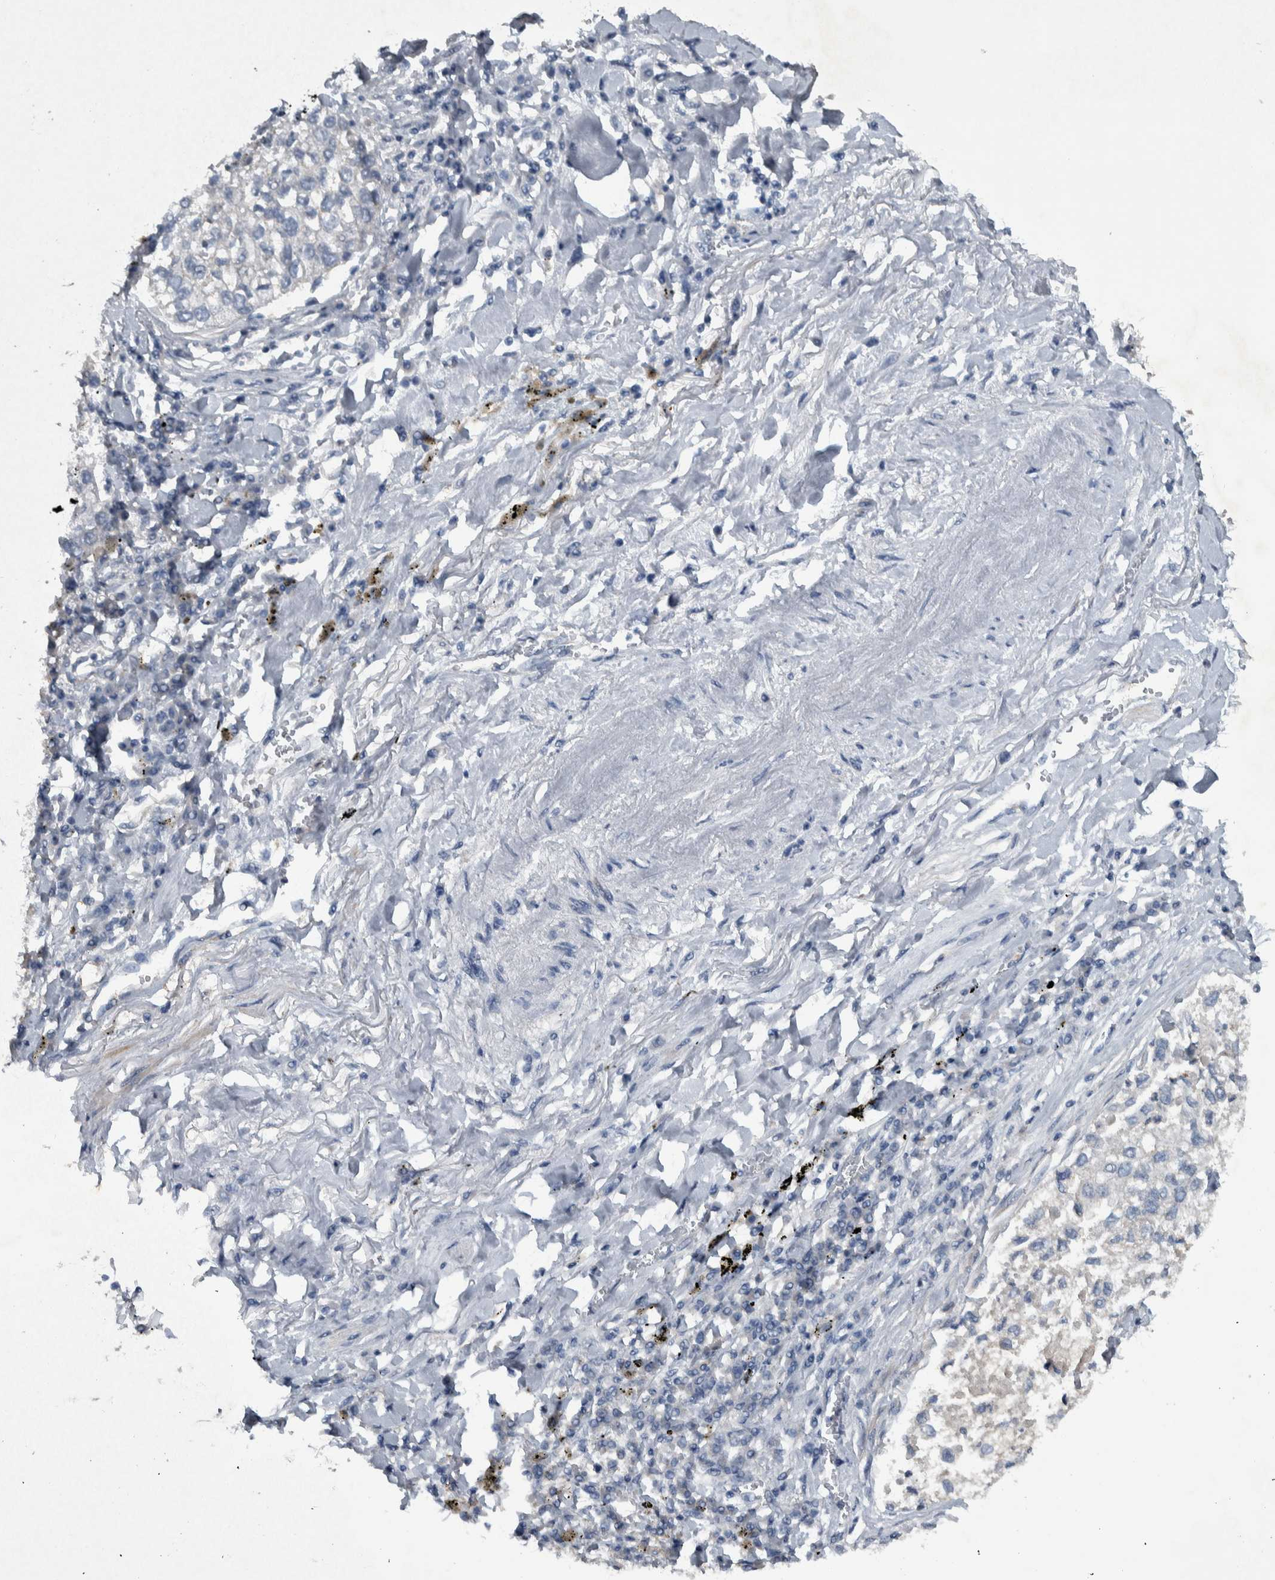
{"staining": {"intensity": "negative", "quantity": "none", "location": "none"}, "tissue": "lung cancer", "cell_type": "Tumor cells", "image_type": "cancer", "snomed": [{"axis": "morphology", "description": "Inflammation, NOS"}, {"axis": "morphology", "description": "Adenocarcinoma, NOS"}, {"axis": "topography", "description": "Lung"}], "caption": "Tumor cells show no significant protein positivity in lung cancer. Nuclei are stained in blue.", "gene": "NT5C2", "patient": {"sex": "male", "age": 63}}